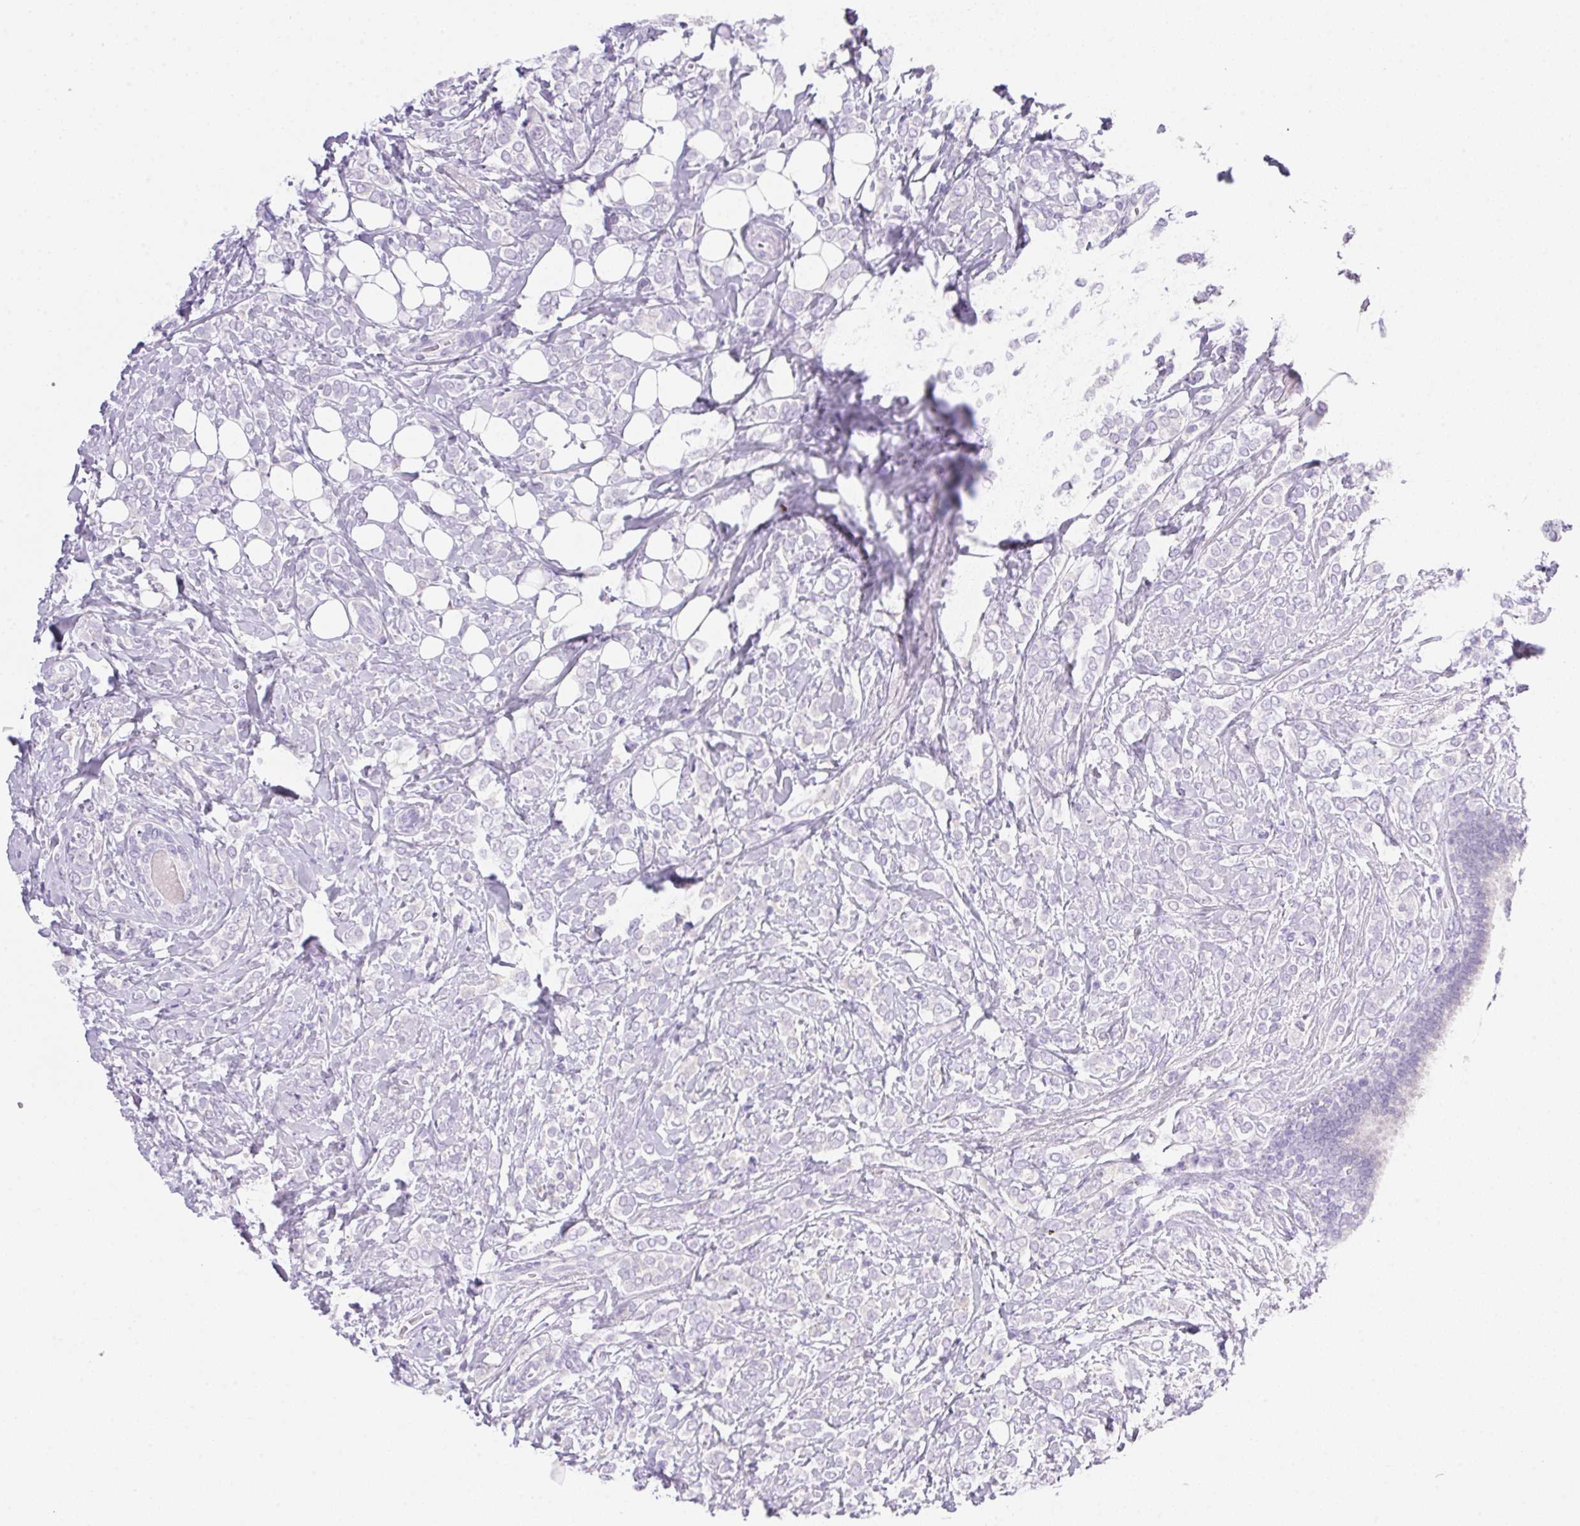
{"staining": {"intensity": "negative", "quantity": "none", "location": "none"}, "tissue": "breast cancer", "cell_type": "Tumor cells", "image_type": "cancer", "snomed": [{"axis": "morphology", "description": "Lobular carcinoma"}, {"axis": "topography", "description": "Breast"}], "caption": "IHC image of neoplastic tissue: breast cancer (lobular carcinoma) stained with DAB (3,3'-diaminobenzidine) demonstrates no significant protein staining in tumor cells.", "gene": "DHCR24", "patient": {"sex": "female", "age": 49}}